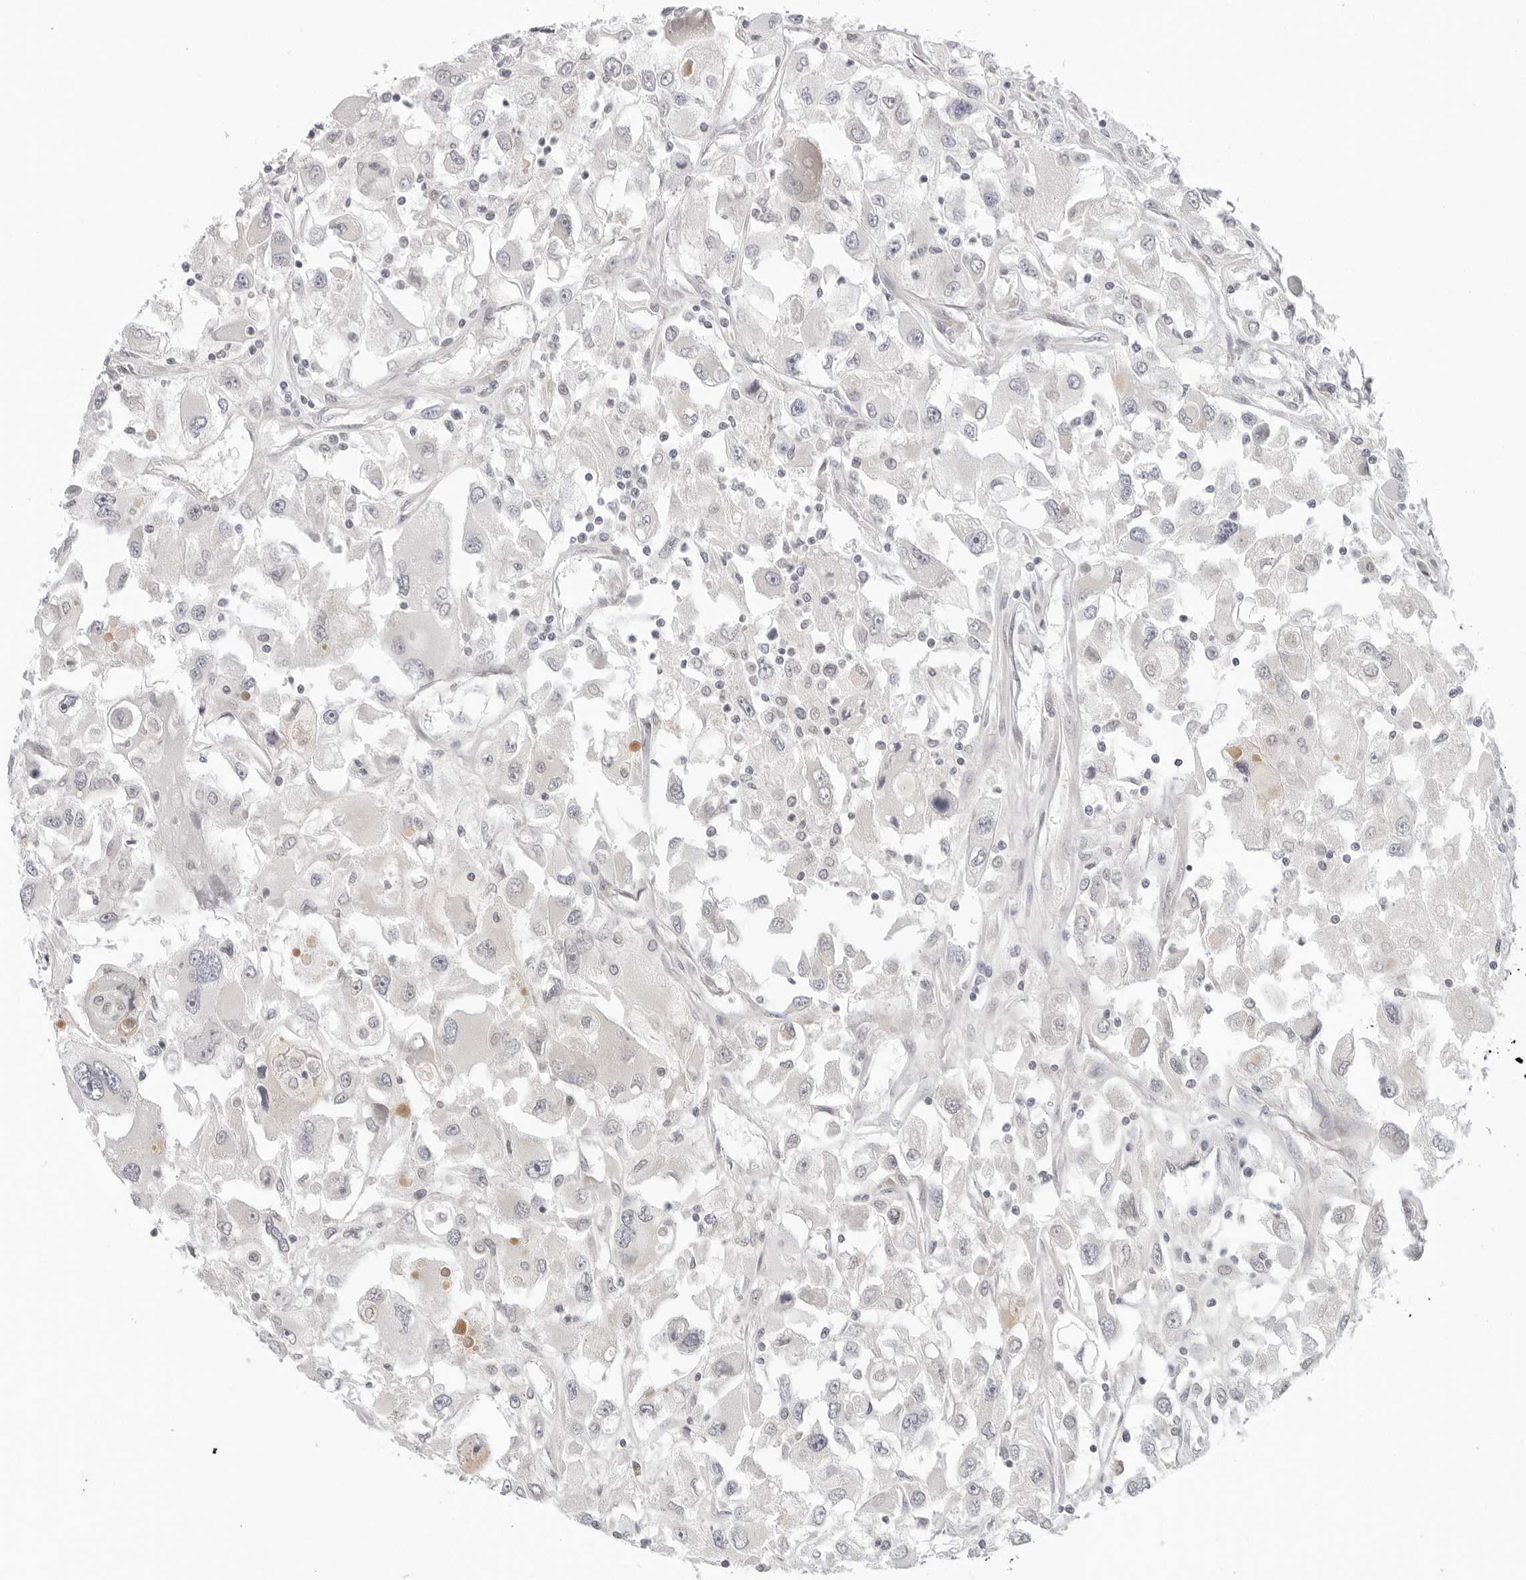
{"staining": {"intensity": "negative", "quantity": "none", "location": "none"}, "tissue": "renal cancer", "cell_type": "Tumor cells", "image_type": "cancer", "snomed": [{"axis": "morphology", "description": "Adenocarcinoma, NOS"}, {"axis": "topography", "description": "Kidney"}], "caption": "This micrograph is of renal cancer stained with immunohistochemistry (IHC) to label a protein in brown with the nuclei are counter-stained blue. There is no staining in tumor cells.", "gene": "EDN2", "patient": {"sex": "female", "age": 52}}